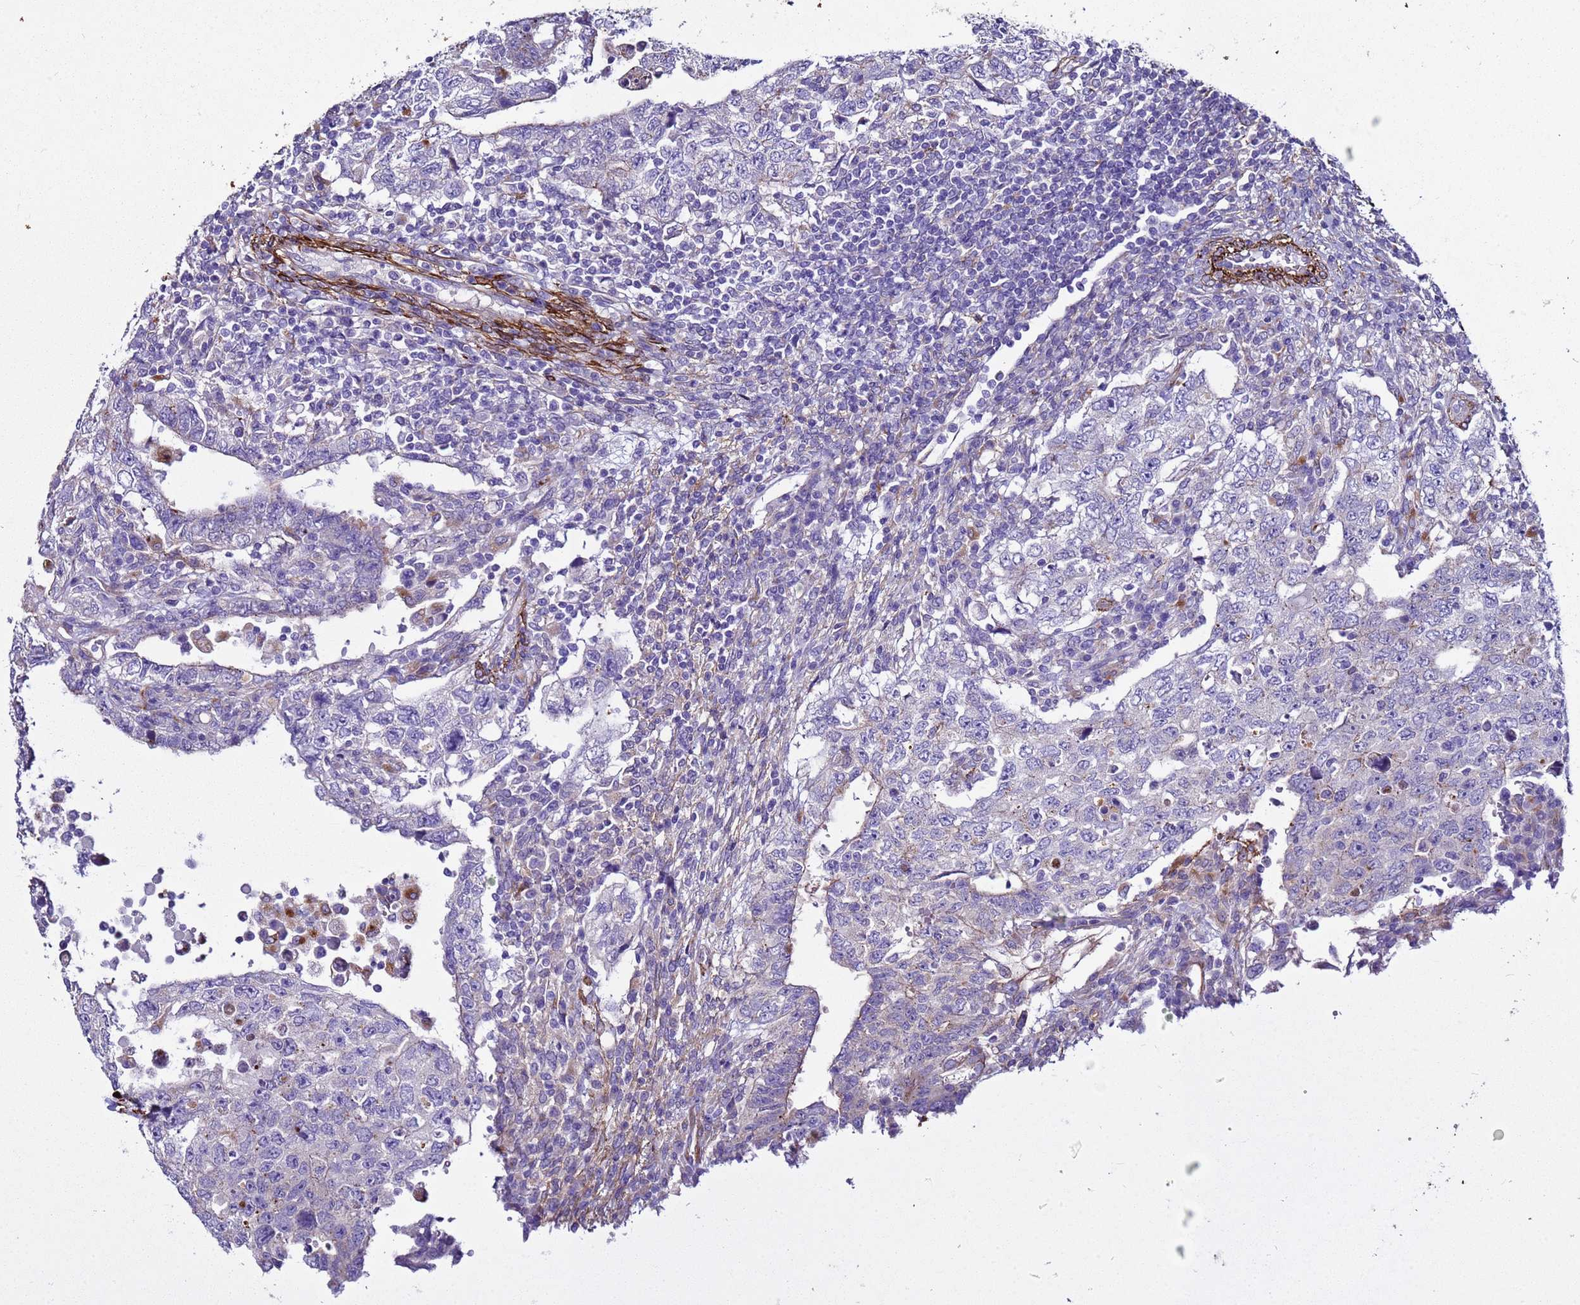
{"staining": {"intensity": "negative", "quantity": "none", "location": "none"}, "tissue": "testis cancer", "cell_type": "Tumor cells", "image_type": "cancer", "snomed": [{"axis": "morphology", "description": "Carcinoma, Embryonal, NOS"}, {"axis": "topography", "description": "Testis"}], "caption": "A photomicrograph of human testis embryonal carcinoma is negative for staining in tumor cells. (DAB IHC visualized using brightfield microscopy, high magnification).", "gene": "RABL2B", "patient": {"sex": "male", "age": 26}}